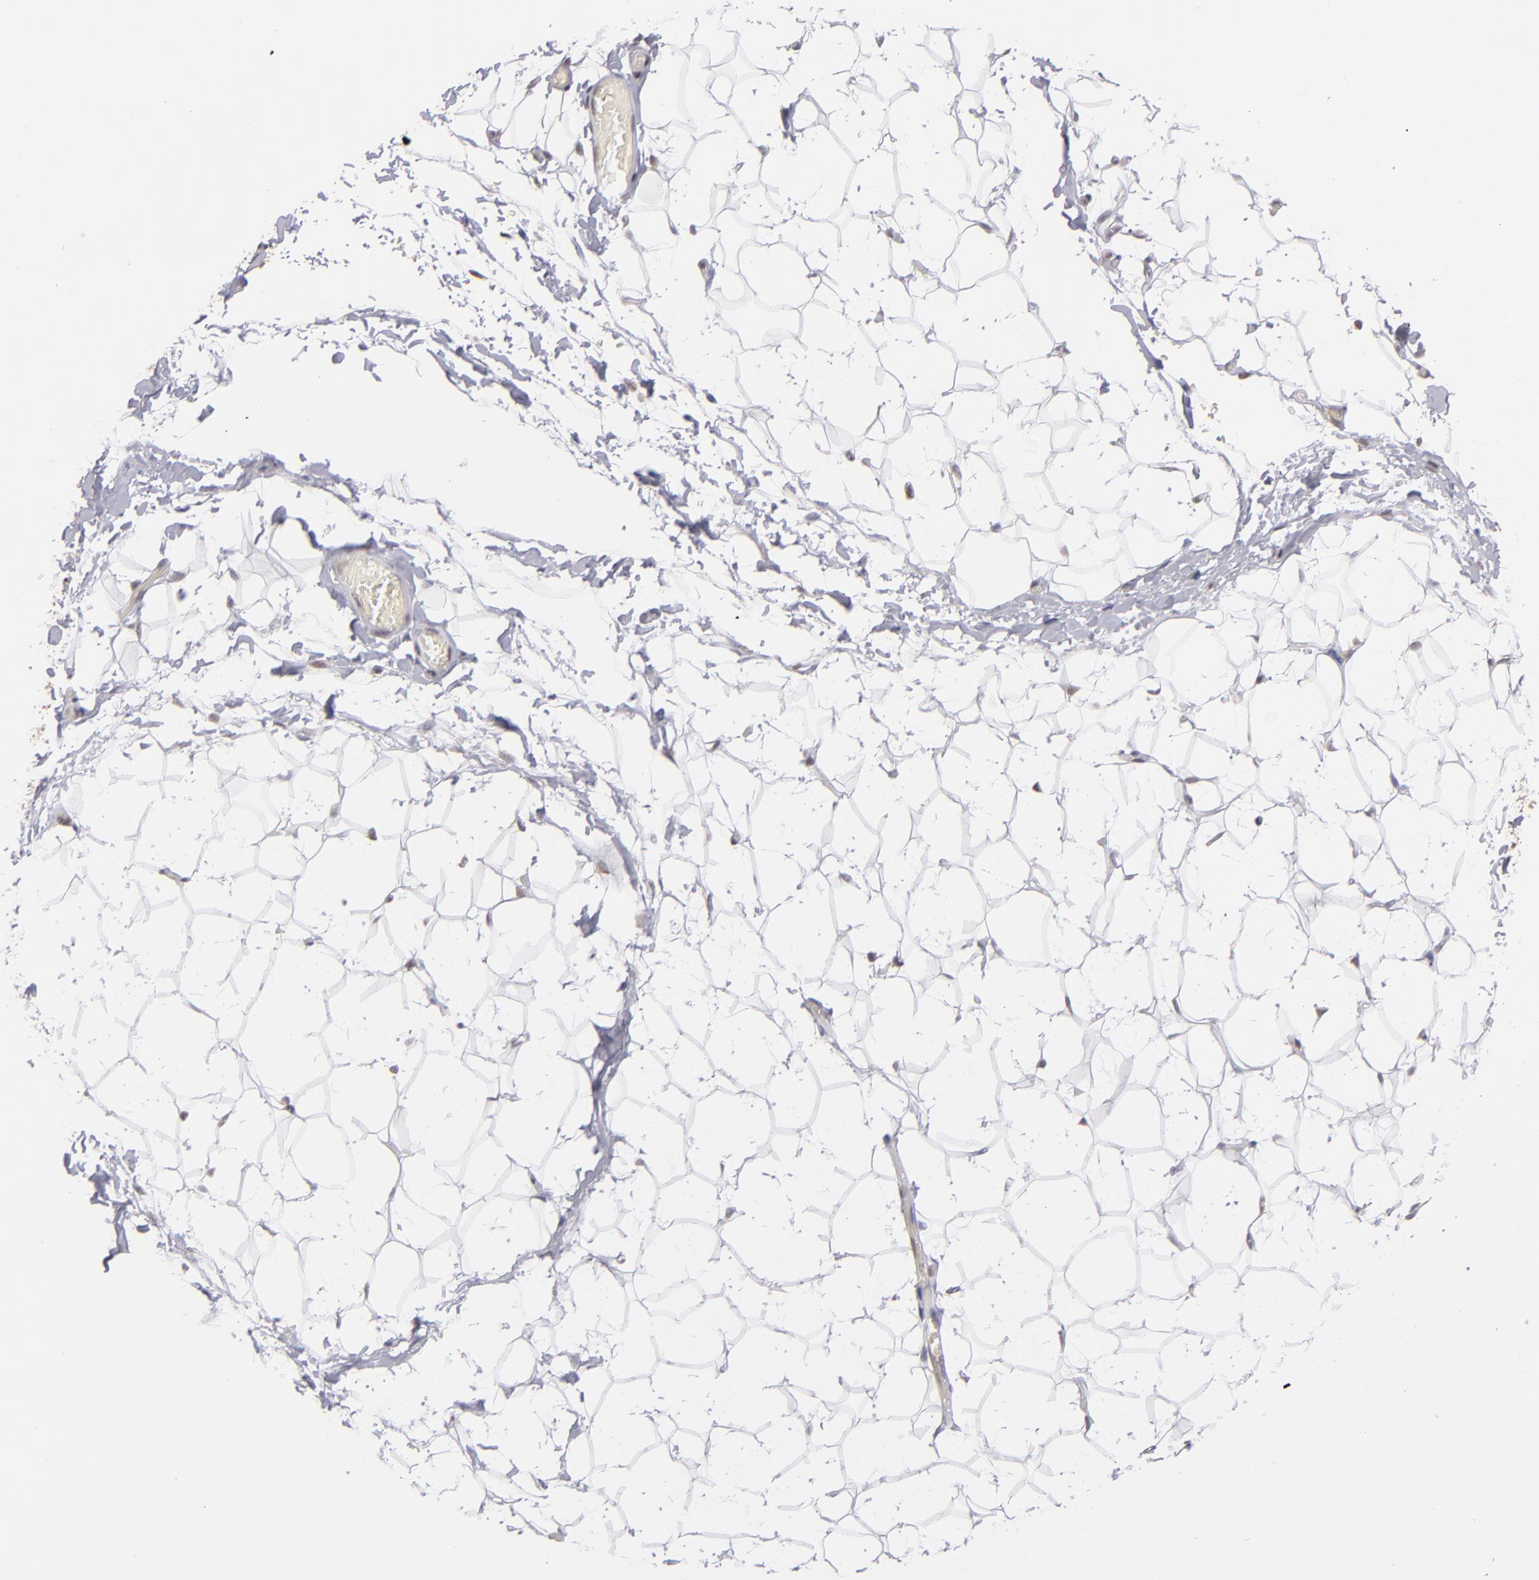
{"staining": {"intensity": "moderate", "quantity": ">75%", "location": "nuclear"}, "tissue": "adipose tissue", "cell_type": "Adipocytes", "image_type": "normal", "snomed": [{"axis": "morphology", "description": "Normal tissue, NOS"}, {"axis": "topography", "description": "Soft tissue"}], "caption": "High-magnification brightfield microscopy of benign adipose tissue stained with DAB (3,3'-diaminobenzidine) (brown) and counterstained with hematoxylin (blue). adipocytes exhibit moderate nuclear expression is appreciated in about>75% of cells. (IHC, brightfield microscopy, high magnification).", "gene": "MLLT3", "patient": {"sex": "male", "age": 26}}